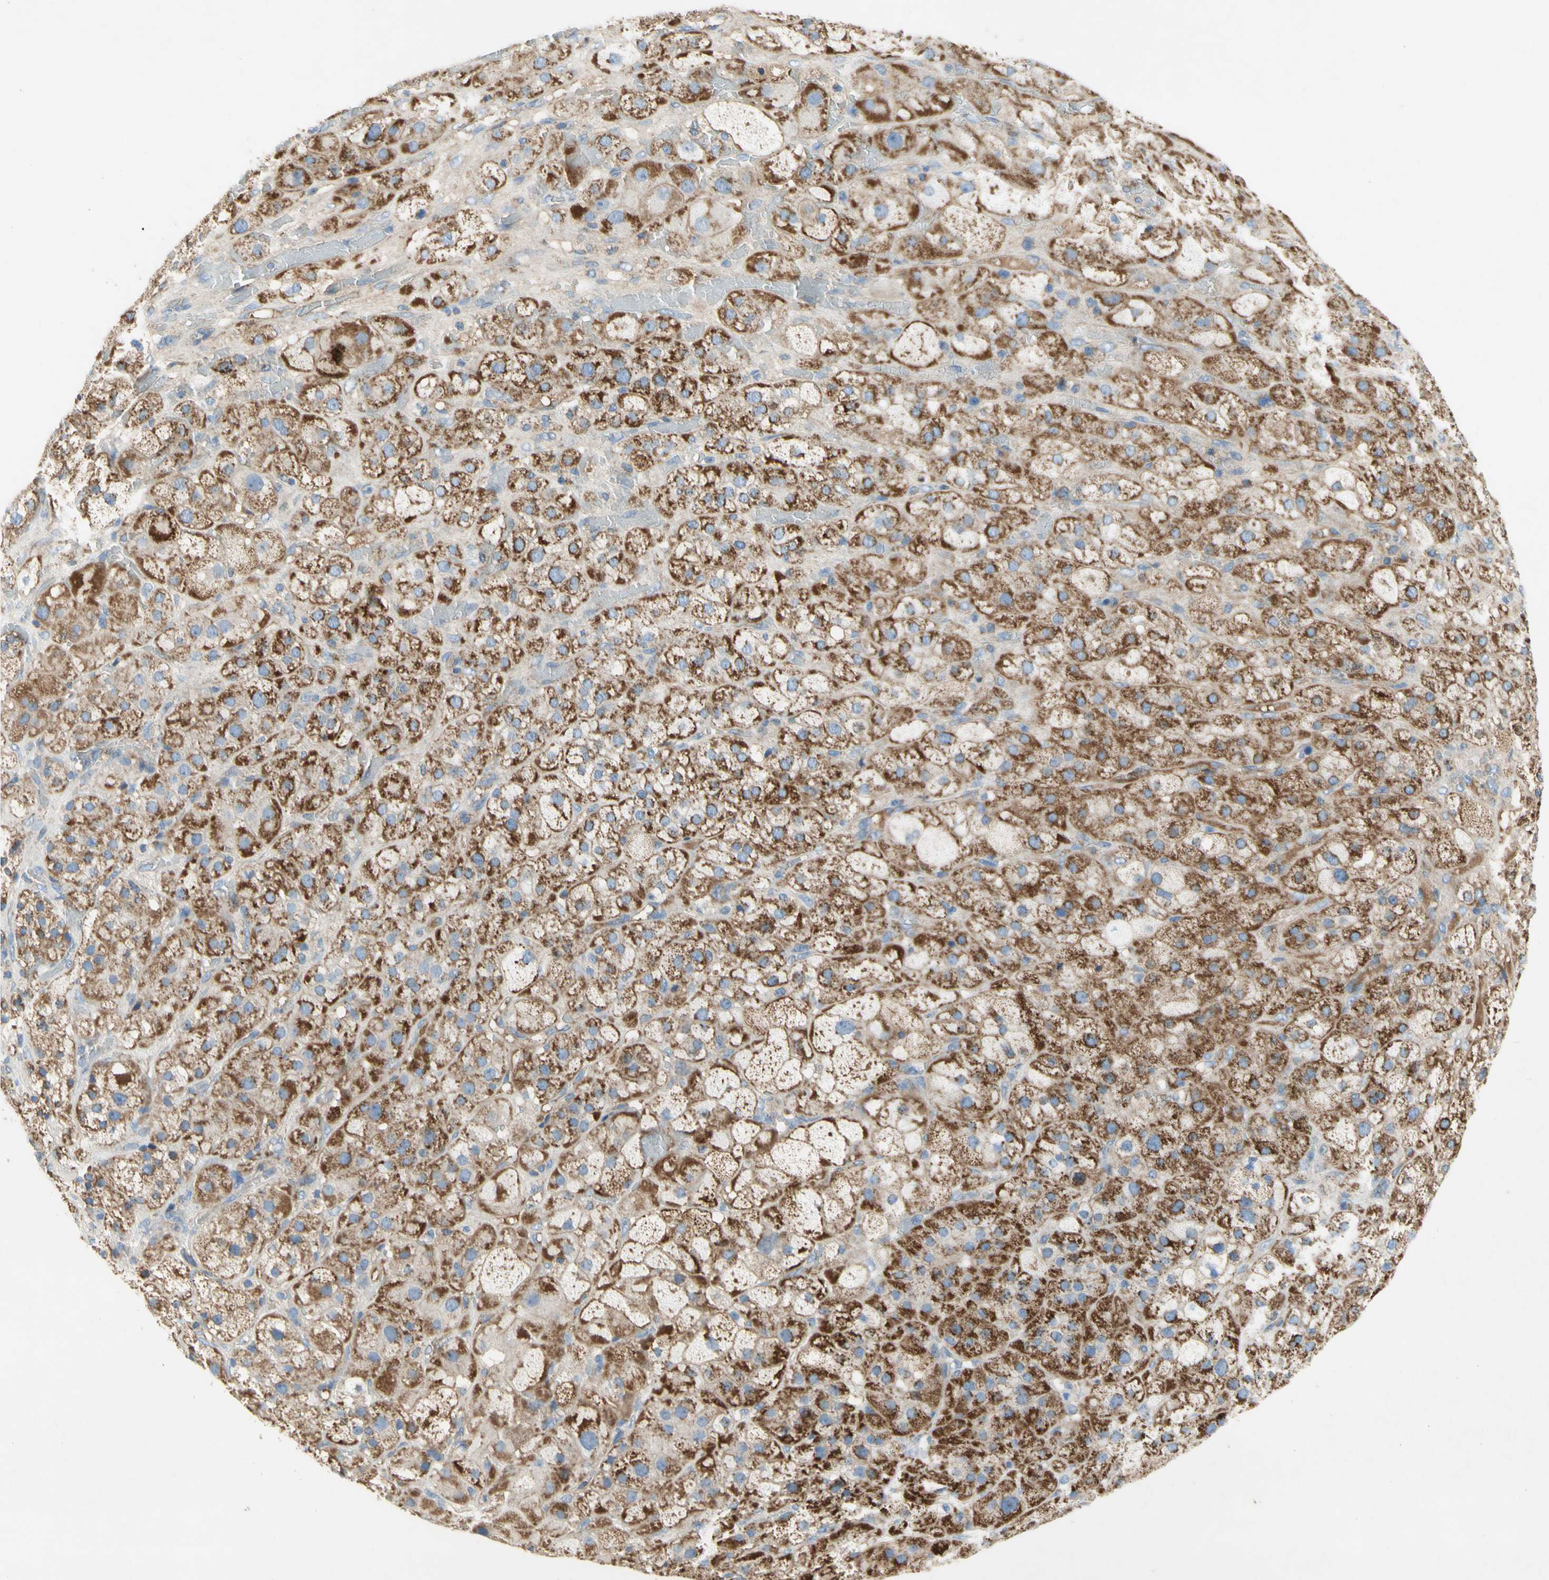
{"staining": {"intensity": "moderate", "quantity": ">75%", "location": "cytoplasmic/membranous"}, "tissue": "adrenal gland", "cell_type": "Glandular cells", "image_type": "normal", "snomed": [{"axis": "morphology", "description": "Normal tissue, NOS"}, {"axis": "topography", "description": "Adrenal gland"}], "caption": "Protein staining of unremarkable adrenal gland displays moderate cytoplasmic/membranous staining in about >75% of glandular cells.", "gene": "SDHB", "patient": {"sex": "female", "age": 47}}